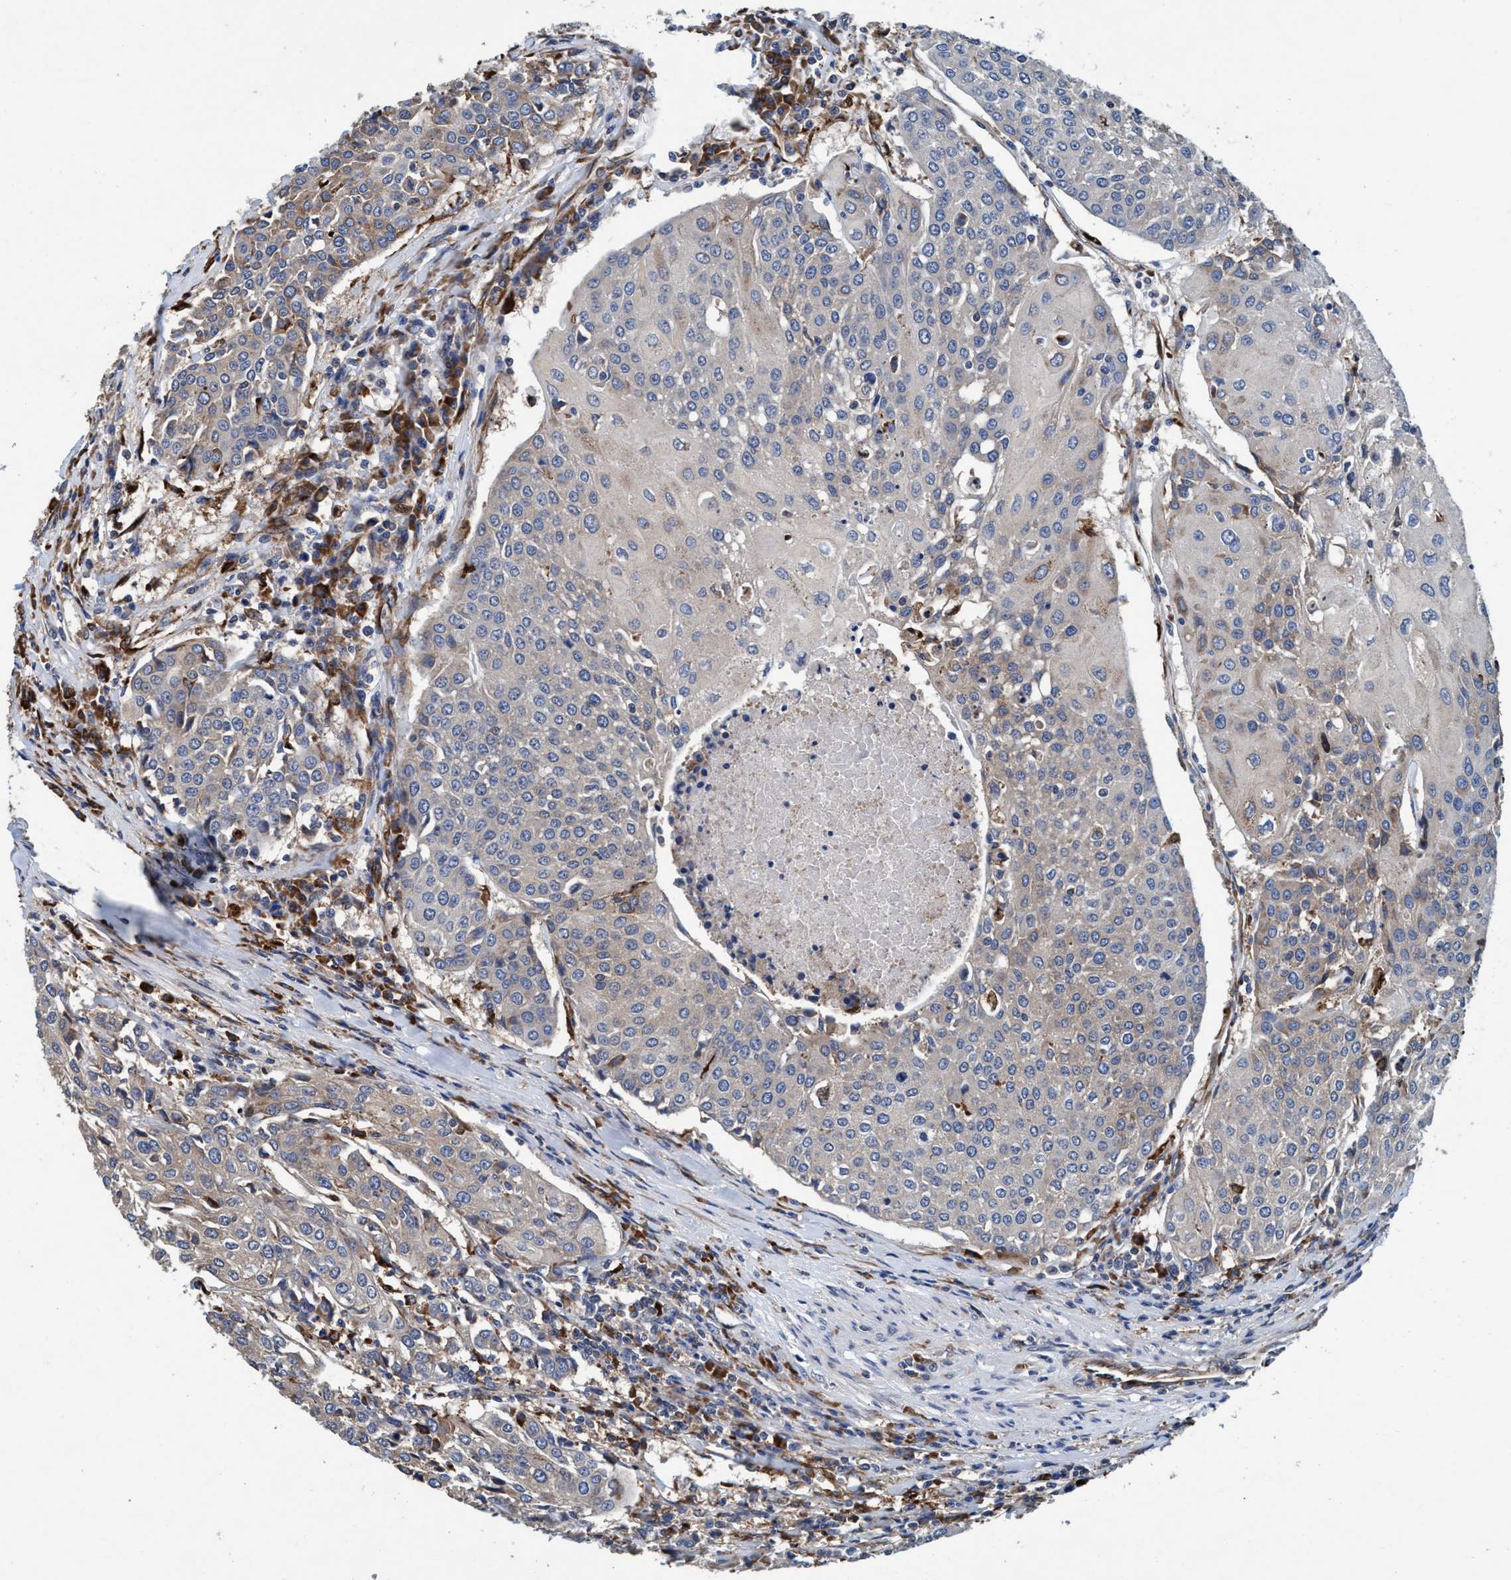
{"staining": {"intensity": "negative", "quantity": "none", "location": "none"}, "tissue": "urothelial cancer", "cell_type": "Tumor cells", "image_type": "cancer", "snomed": [{"axis": "morphology", "description": "Urothelial carcinoma, High grade"}, {"axis": "topography", "description": "Urinary bladder"}], "caption": "High magnification brightfield microscopy of urothelial carcinoma (high-grade) stained with DAB (3,3'-diaminobenzidine) (brown) and counterstained with hematoxylin (blue): tumor cells show no significant staining.", "gene": "ENDOG", "patient": {"sex": "female", "age": 85}}